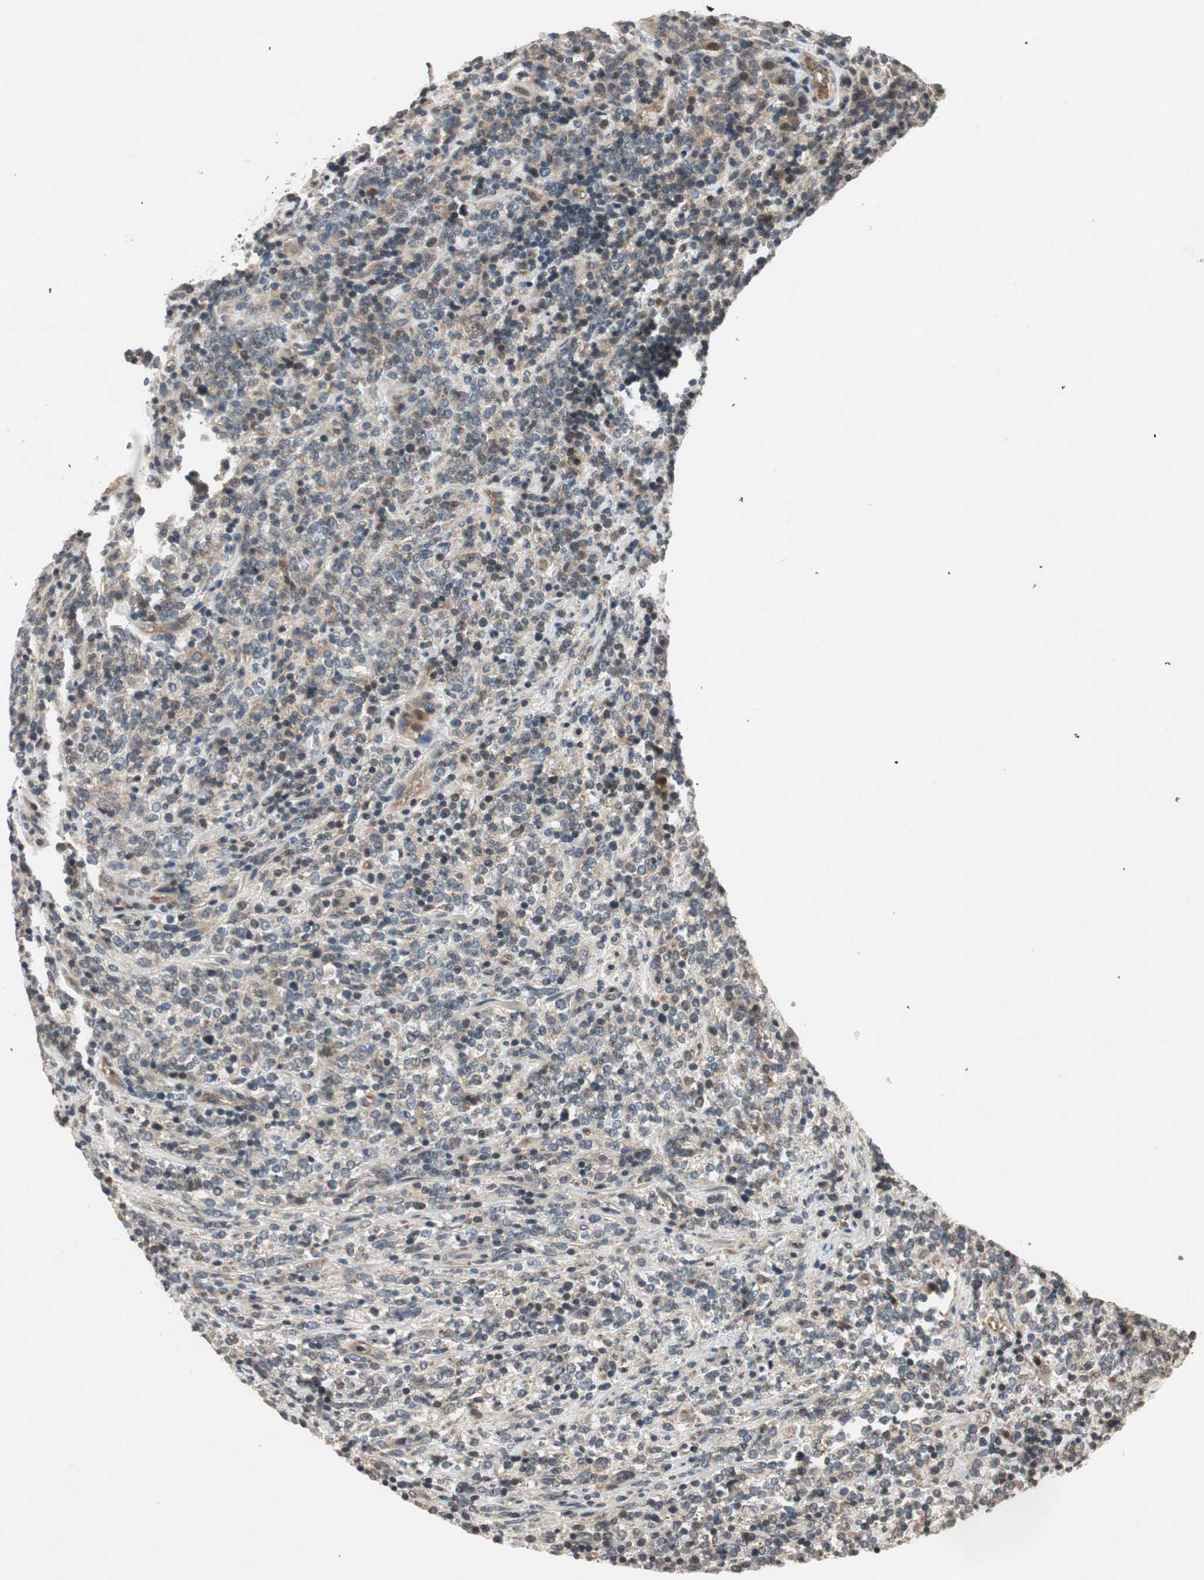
{"staining": {"intensity": "weak", "quantity": "25%-75%", "location": "cytoplasmic/membranous"}, "tissue": "lymphoma", "cell_type": "Tumor cells", "image_type": "cancer", "snomed": [{"axis": "morphology", "description": "Malignant lymphoma, non-Hodgkin's type, High grade"}, {"axis": "topography", "description": "Soft tissue"}], "caption": "High-grade malignant lymphoma, non-Hodgkin's type was stained to show a protein in brown. There is low levels of weak cytoplasmic/membranous expression in about 25%-75% of tumor cells.", "gene": "GCLM", "patient": {"sex": "male", "age": 18}}